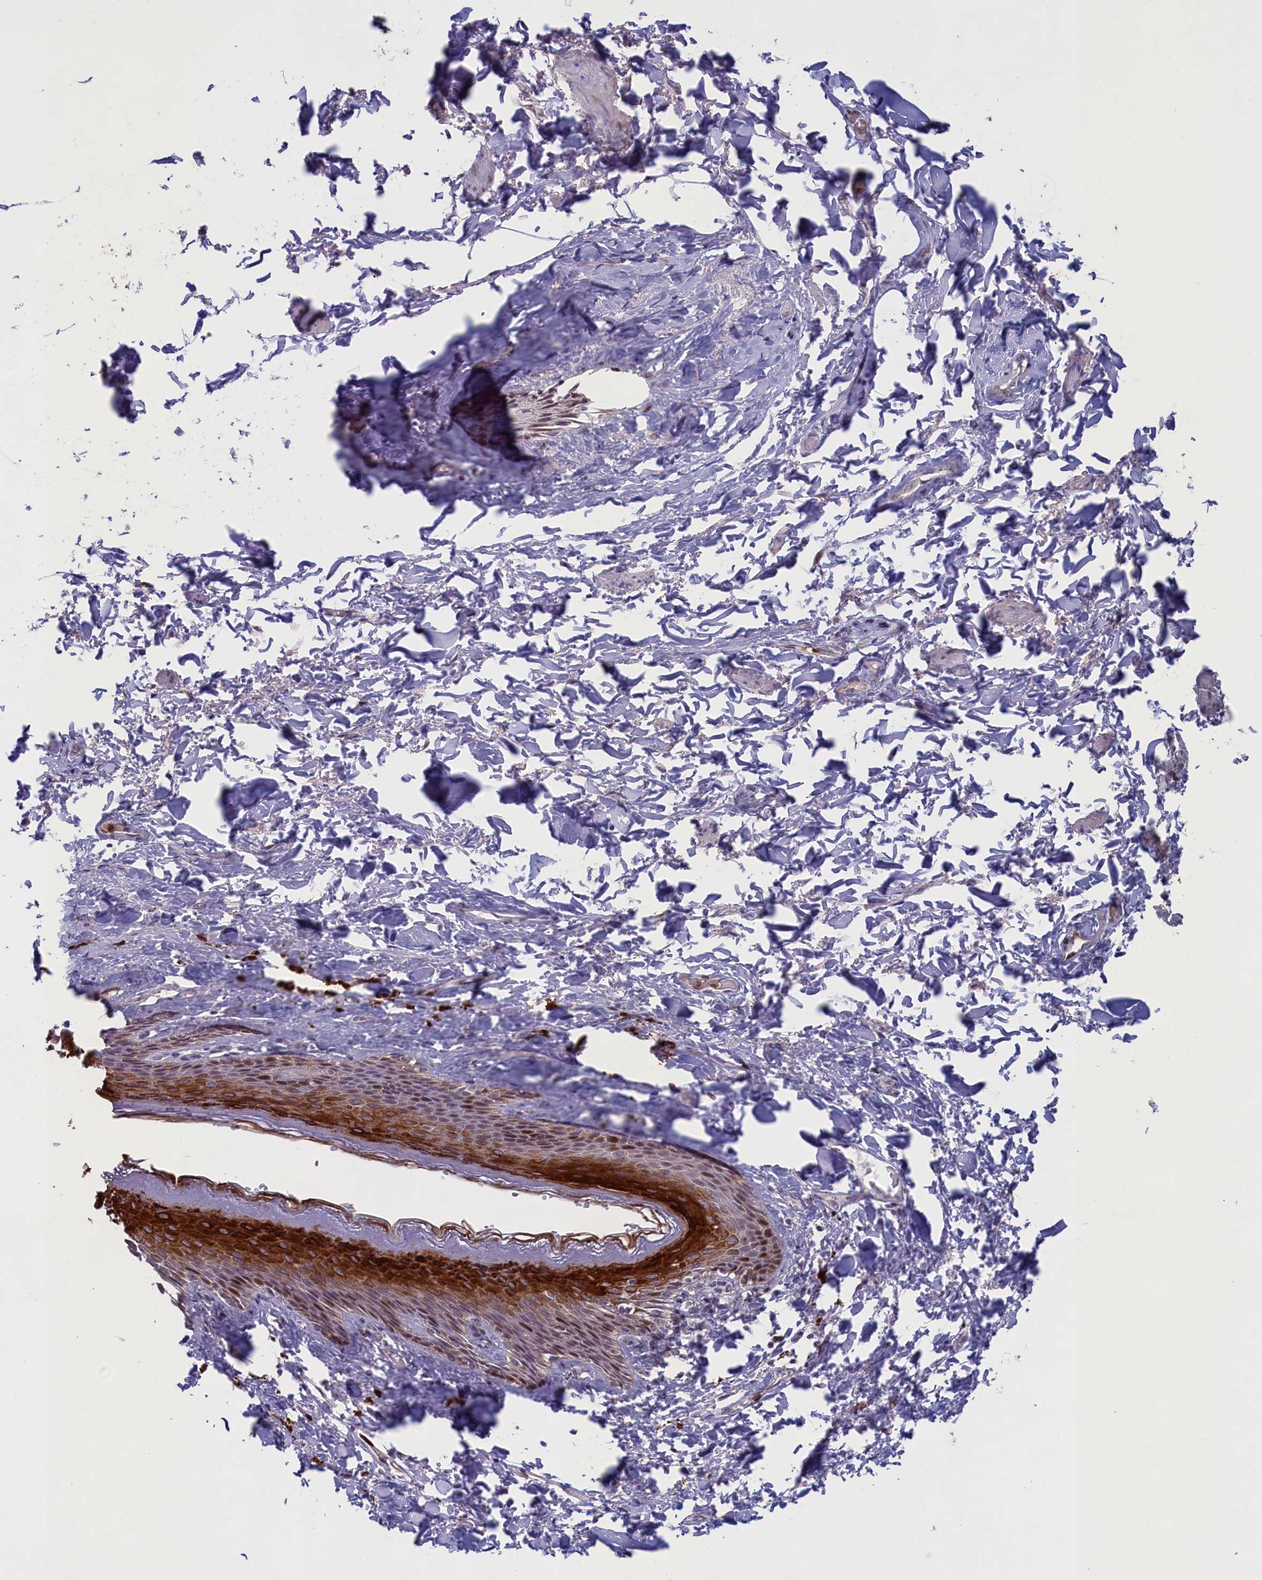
{"staining": {"intensity": "strong", "quantity": "25%-75%", "location": "cytoplasmic/membranous,nuclear"}, "tissue": "skin", "cell_type": "Epidermal cells", "image_type": "normal", "snomed": [{"axis": "morphology", "description": "Normal tissue, NOS"}, {"axis": "topography", "description": "Anal"}], "caption": "Immunohistochemistry (IHC) (DAB) staining of unremarkable human skin displays strong cytoplasmic/membranous,nuclear protein positivity in about 25%-75% of epidermal cells. The protein is shown in brown color, while the nuclei are stained blue.", "gene": "LIG1", "patient": {"sex": "female", "age": 78}}